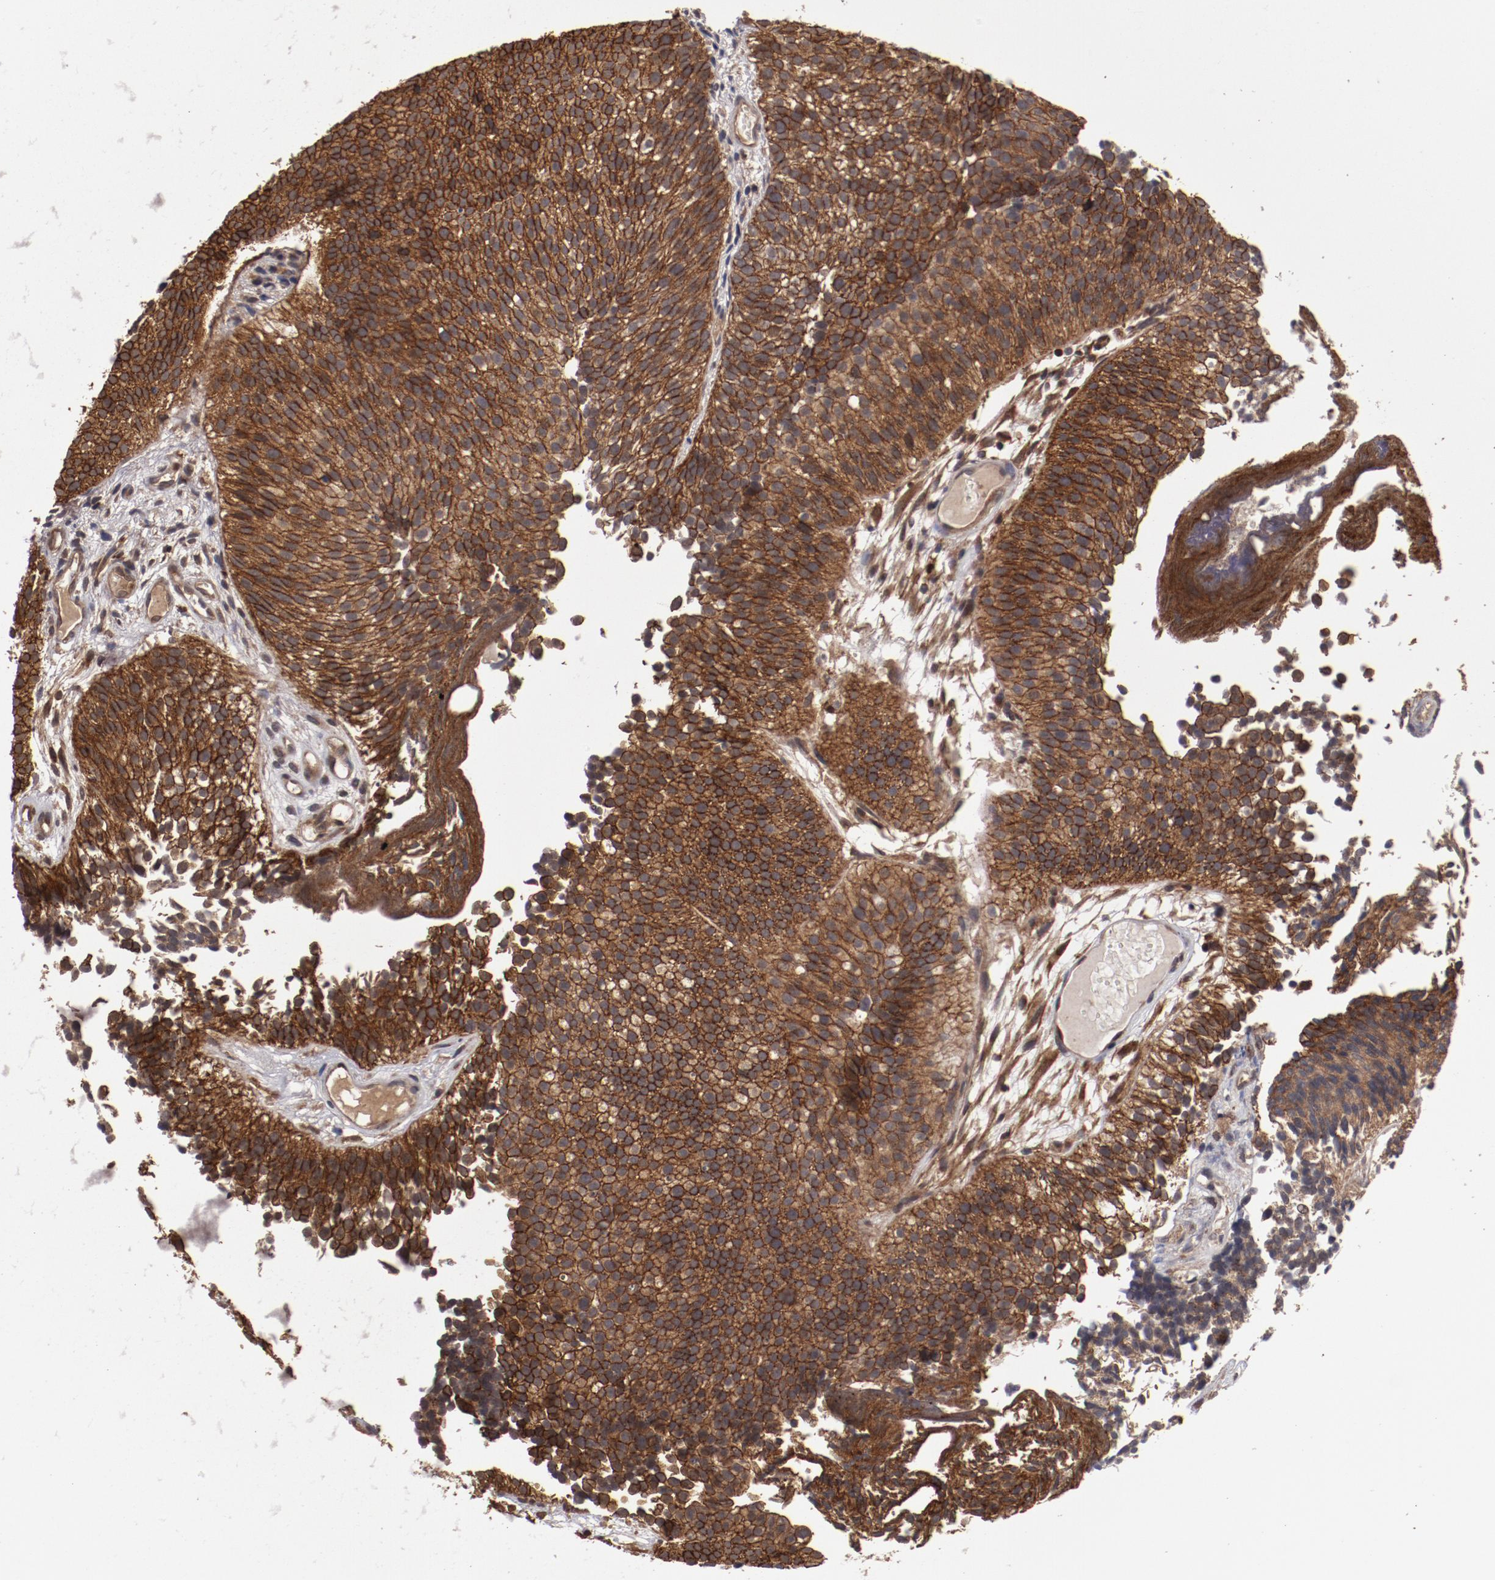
{"staining": {"intensity": "strong", "quantity": ">75%", "location": "cytoplasmic/membranous"}, "tissue": "urothelial cancer", "cell_type": "Tumor cells", "image_type": "cancer", "snomed": [{"axis": "morphology", "description": "Urothelial carcinoma, Low grade"}, {"axis": "topography", "description": "Urinary bladder"}], "caption": "This is an image of immunohistochemistry (IHC) staining of urothelial cancer, which shows strong positivity in the cytoplasmic/membranous of tumor cells.", "gene": "RPS6KA6", "patient": {"sex": "male", "age": 84}}